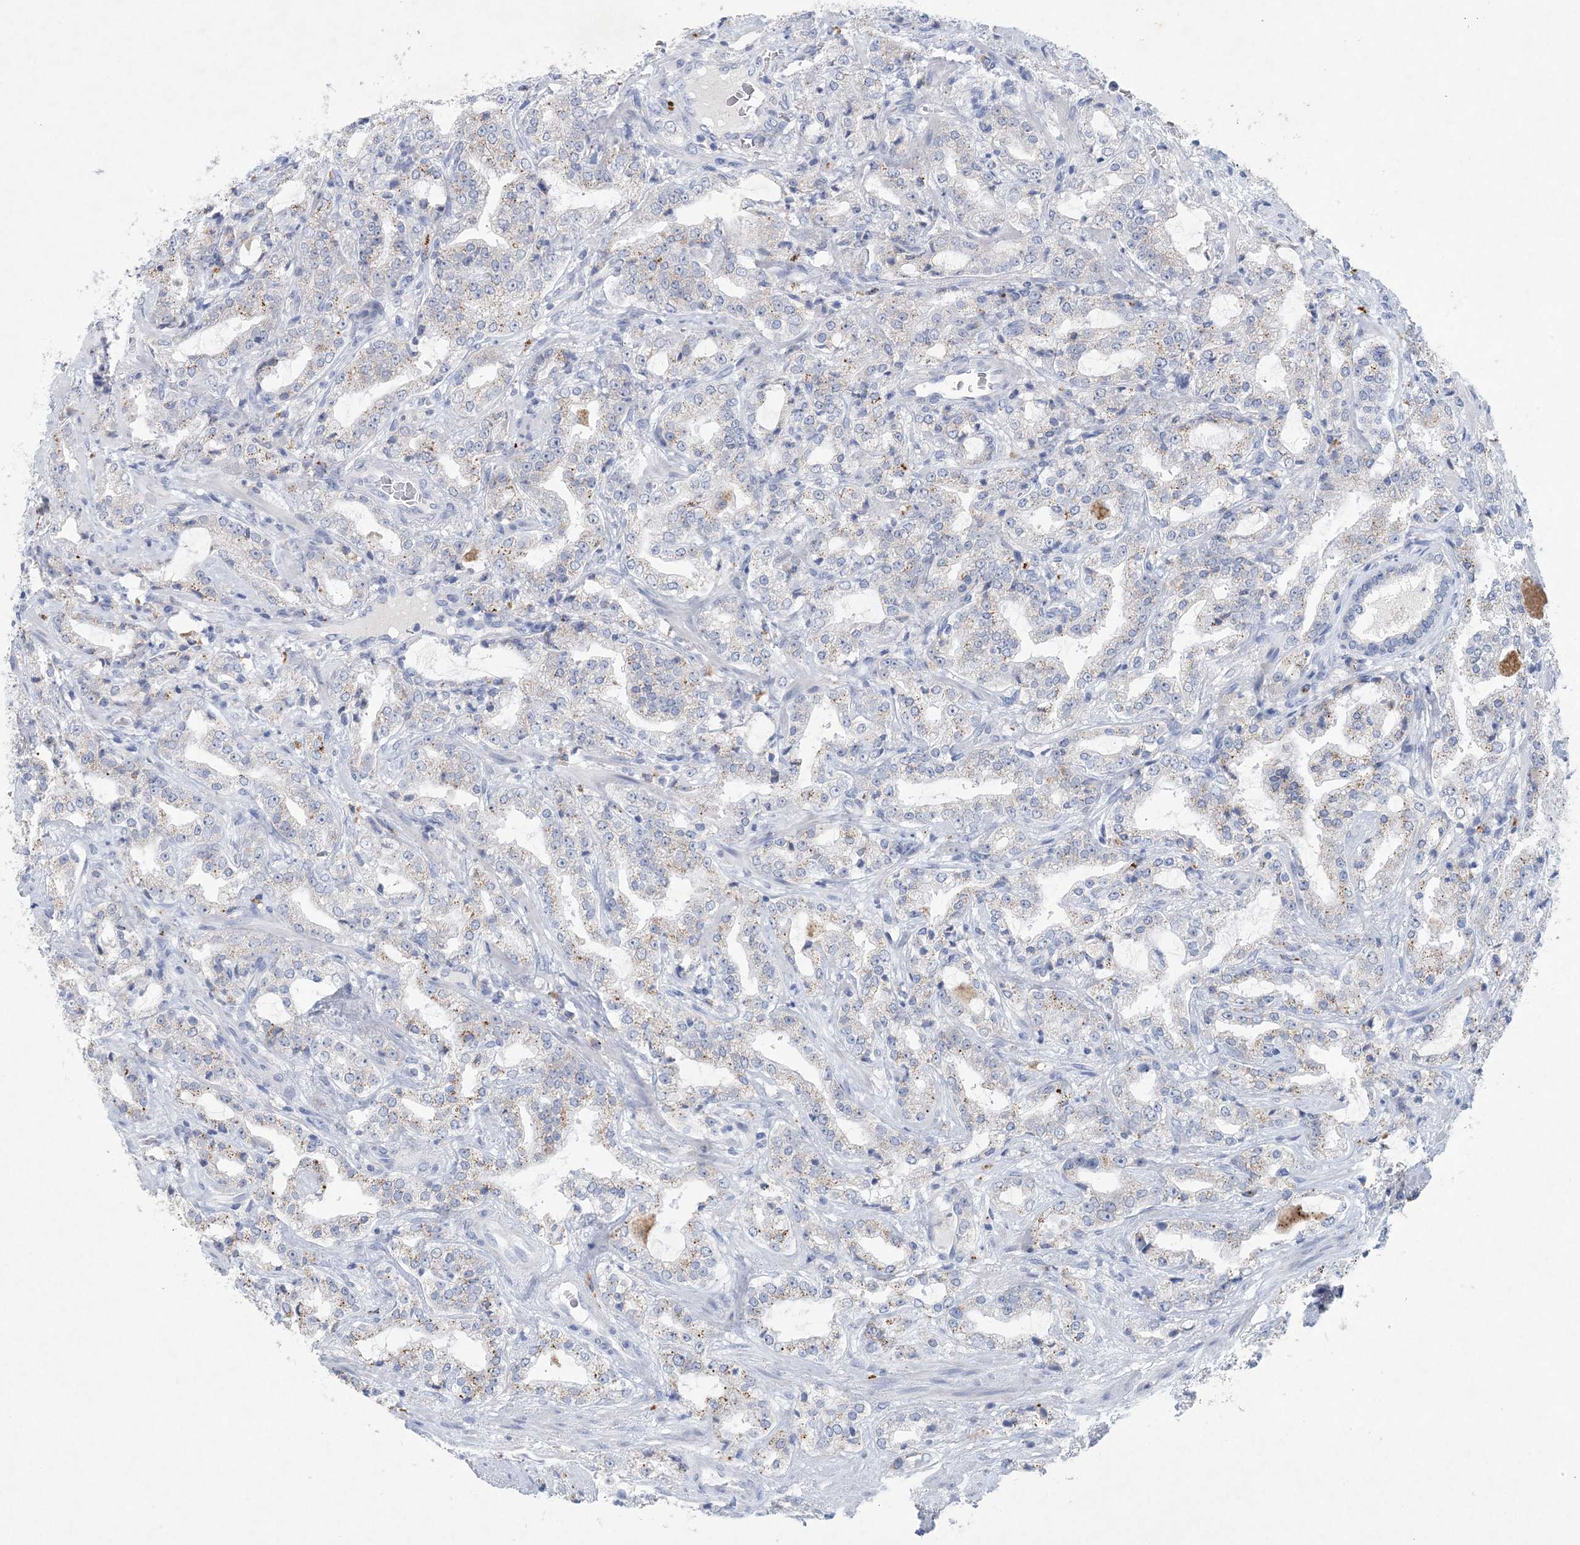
{"staining": {"intensity": "negative", "quantity": "none", "location": "none"}, "tissue": "prostate cancer", "cell_type": "Tumor cells", "image_type": "cancer", "snomed": [{"axis": "morphology", "description": "Adenocarcinoma, High grade"}, {"axis": "topography", "description": "Prostate"}], "caption": "A photomicrograph of human prostate adenocarcinoma (high-grade) is negative for staining in tumor cells.", "gene": "GABRG1", "patient": {"sex": "male", "age": 64}}